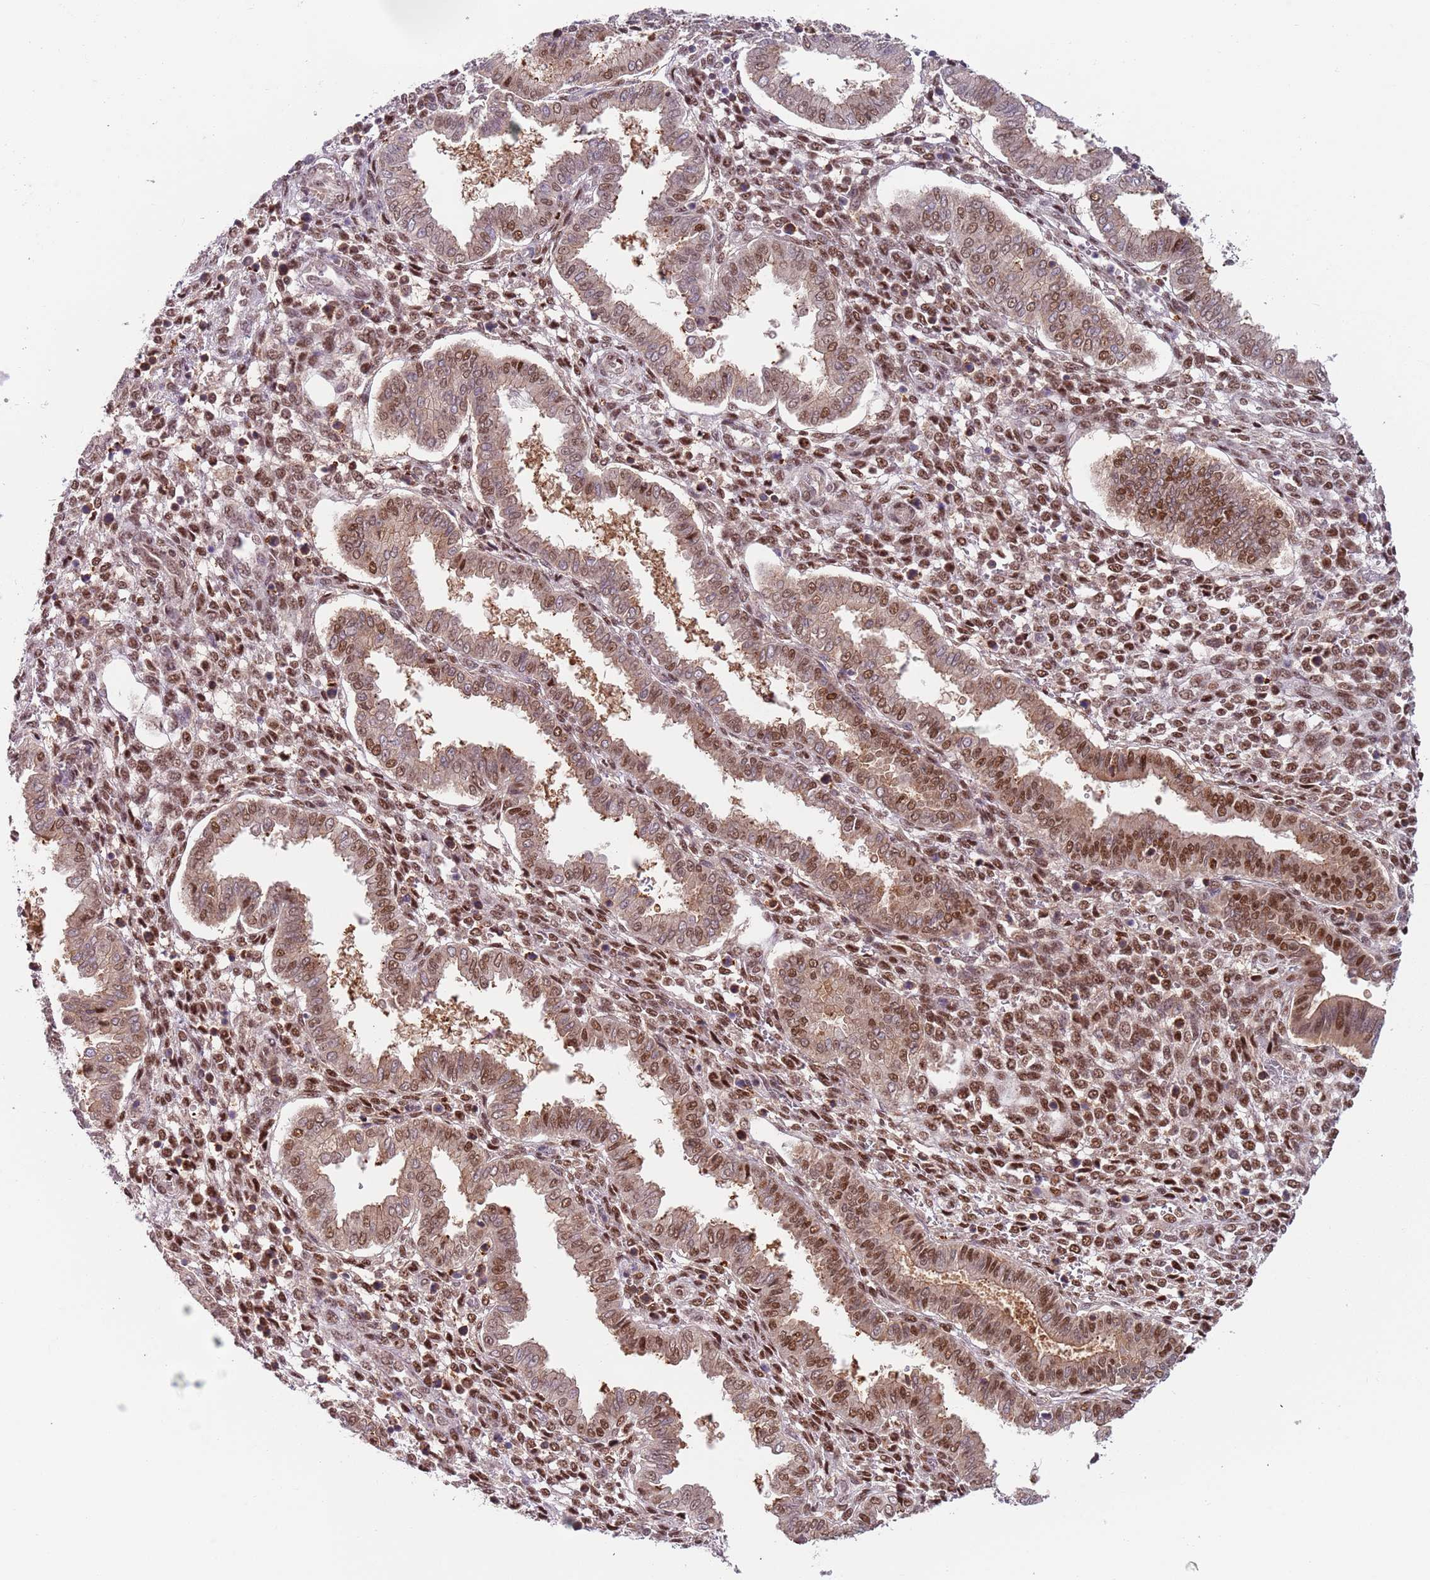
{"staining": {"intensity": "moderate", "quantity": "25%-75%", "location": "nuclear"}, "tissue": "endometrium", "cell_type": "Cells in endometrial stroma", "image_type": "normal", "snomed": [{"axis": "morphology", "description": "Normal tissue, NOS"}, {"axis": "topography", "description": "Endometrium"}], "caption": "Brown immunohistochemical staining in normal human endometrium exhibits moderate nuclear staining in about 25%-75% of cells in endometrial stroma.", "gene": "RMND5B", "patient": {"sex": "female", "age": 24}}